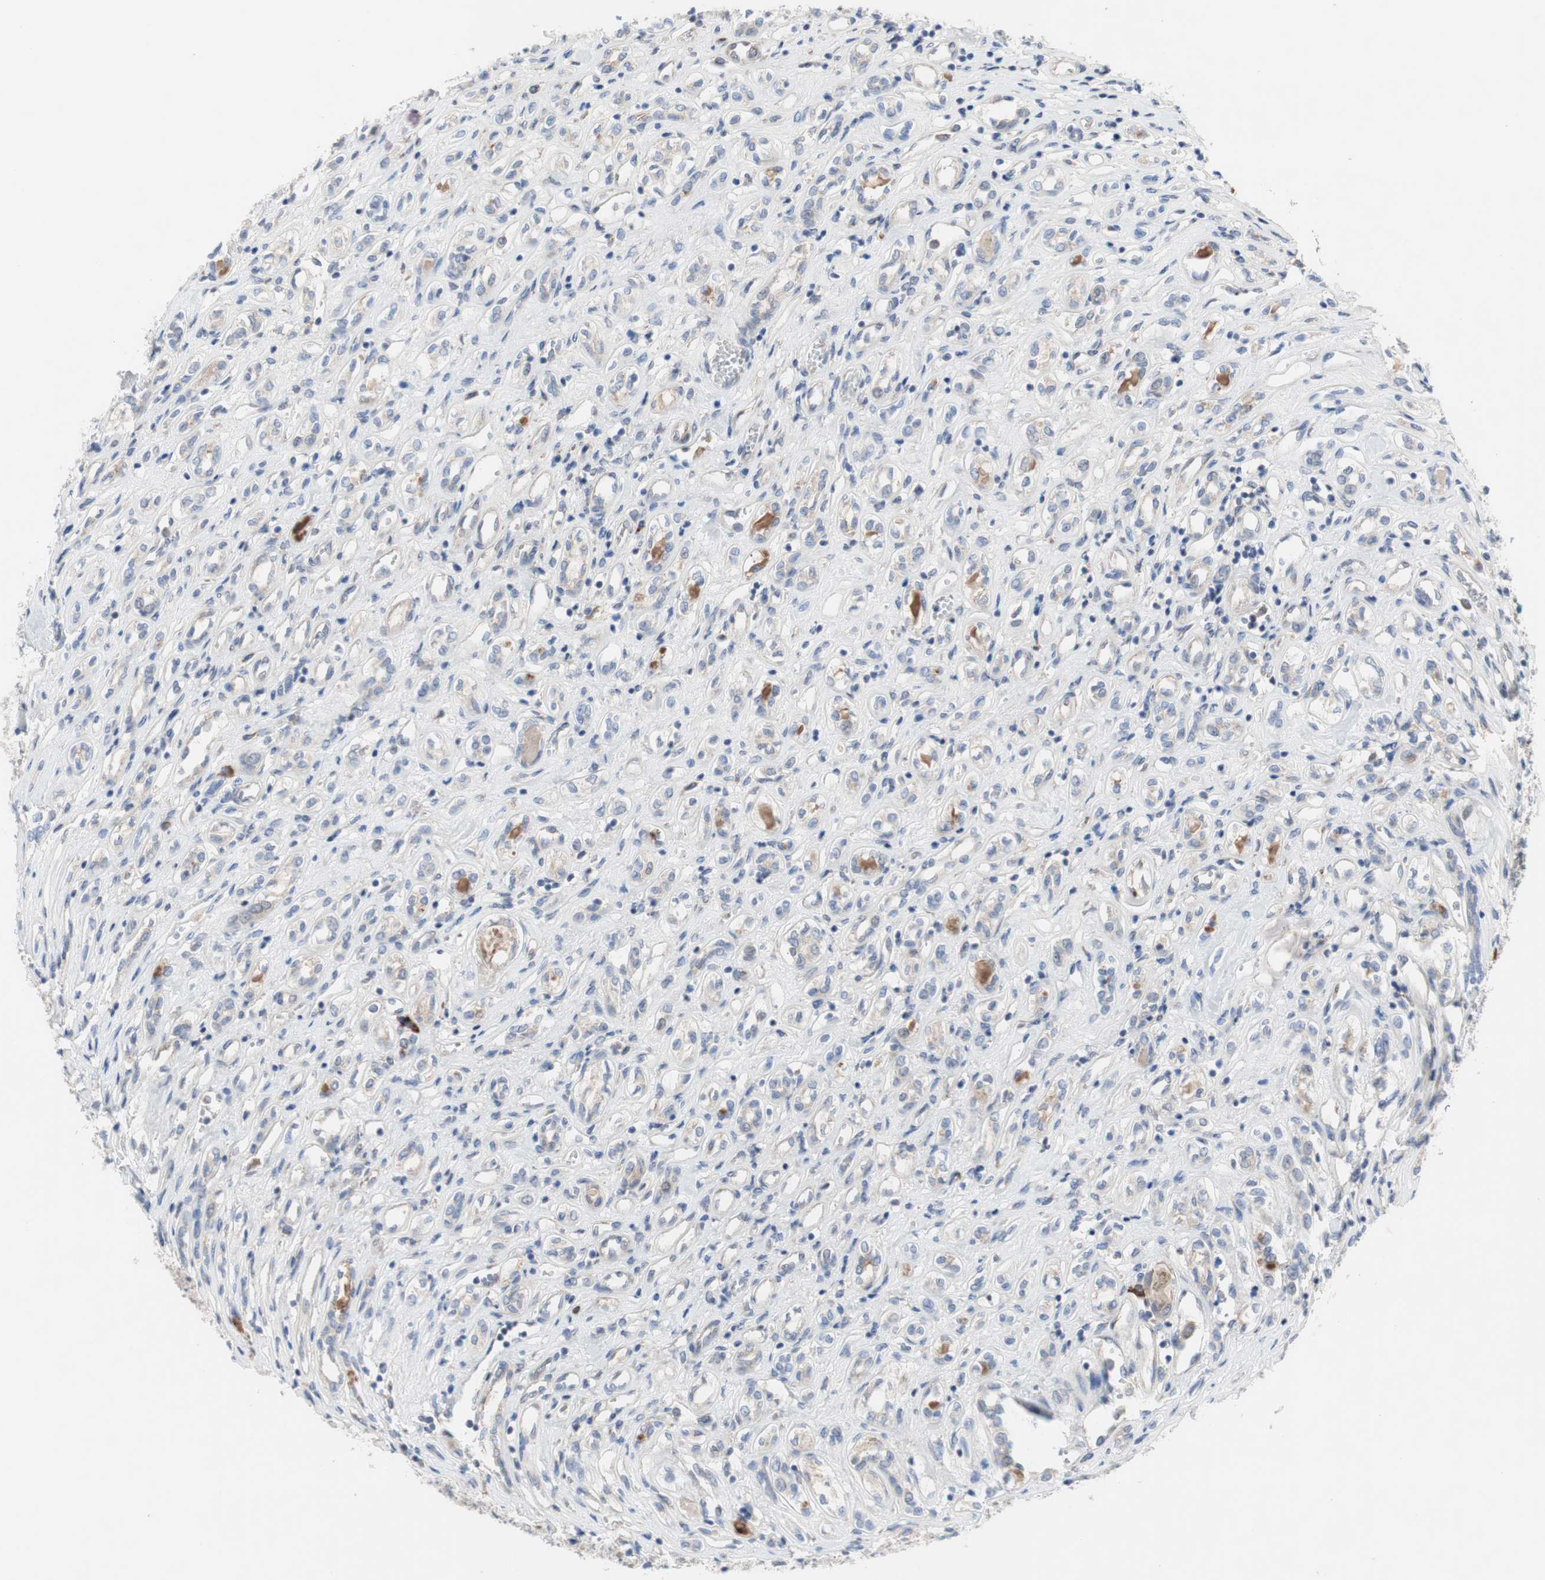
{"staining": {"intensity": "weak", "quantity": "25%-75%", "location": "cytoplasmic/membranous"}, "tissue": "renal cancer", "cell_type": "Tumor cells", "image_type": "cancer", "snomed": [{"axis": "morphology", "description": "Adenocarcinoma, NOS"}, {"axis": "topography", "description": "Kidney"}], "caption": "Brown immunohistochemical staining in human renal cancer displays weak cytoplasmic/membranous staining in approximately 25%-75% of tumor cells. (Brightfield microscopy of DAB IHC at high magnification).", "gene": "TTC14", "patient": {"sex": "female", "age": 70}}